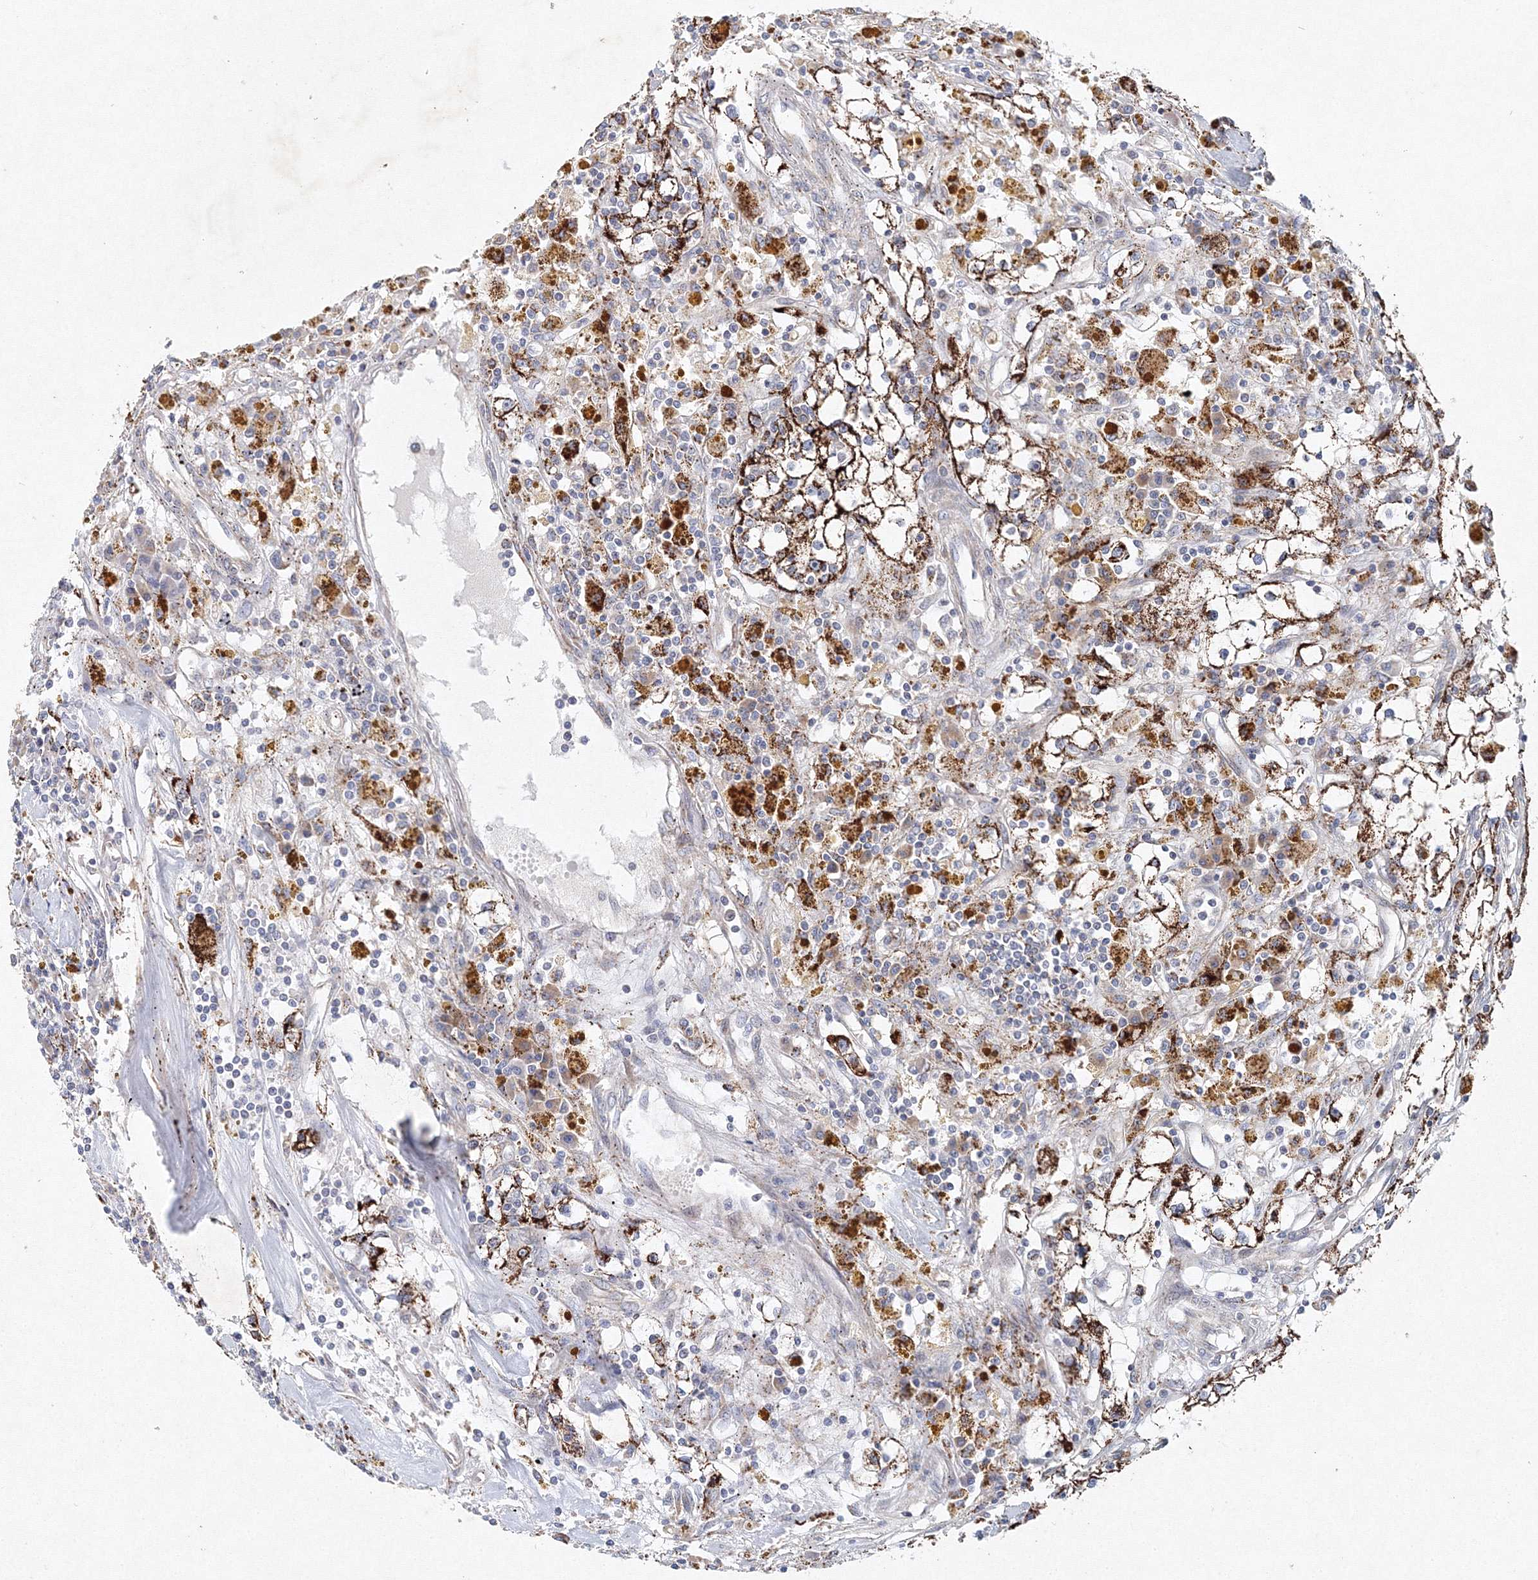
{"staining": {"intensity": "strong", "quantity": "25%-75%", "location": "cytoplasmic/membranous"}, "tissue": "renal cancer", "cell_type": "Tumor cells", "image_type": "cancer", "snomed": [{"axis": "morphology", "description": "Adenocarcinoma, NOS"}, {"axis": "topography", "description": "Kidney"}], "caption": "The immunohistochemical stain highlights strong cytoplasmic/membranous staining in tumor cells of adenocarcinoma (renal) tissue. (brown staining indicates protein expression, while blue staining denotes nuclei).", "gene": "WDR49", "patient": {"sex": "male", "age": 56}}